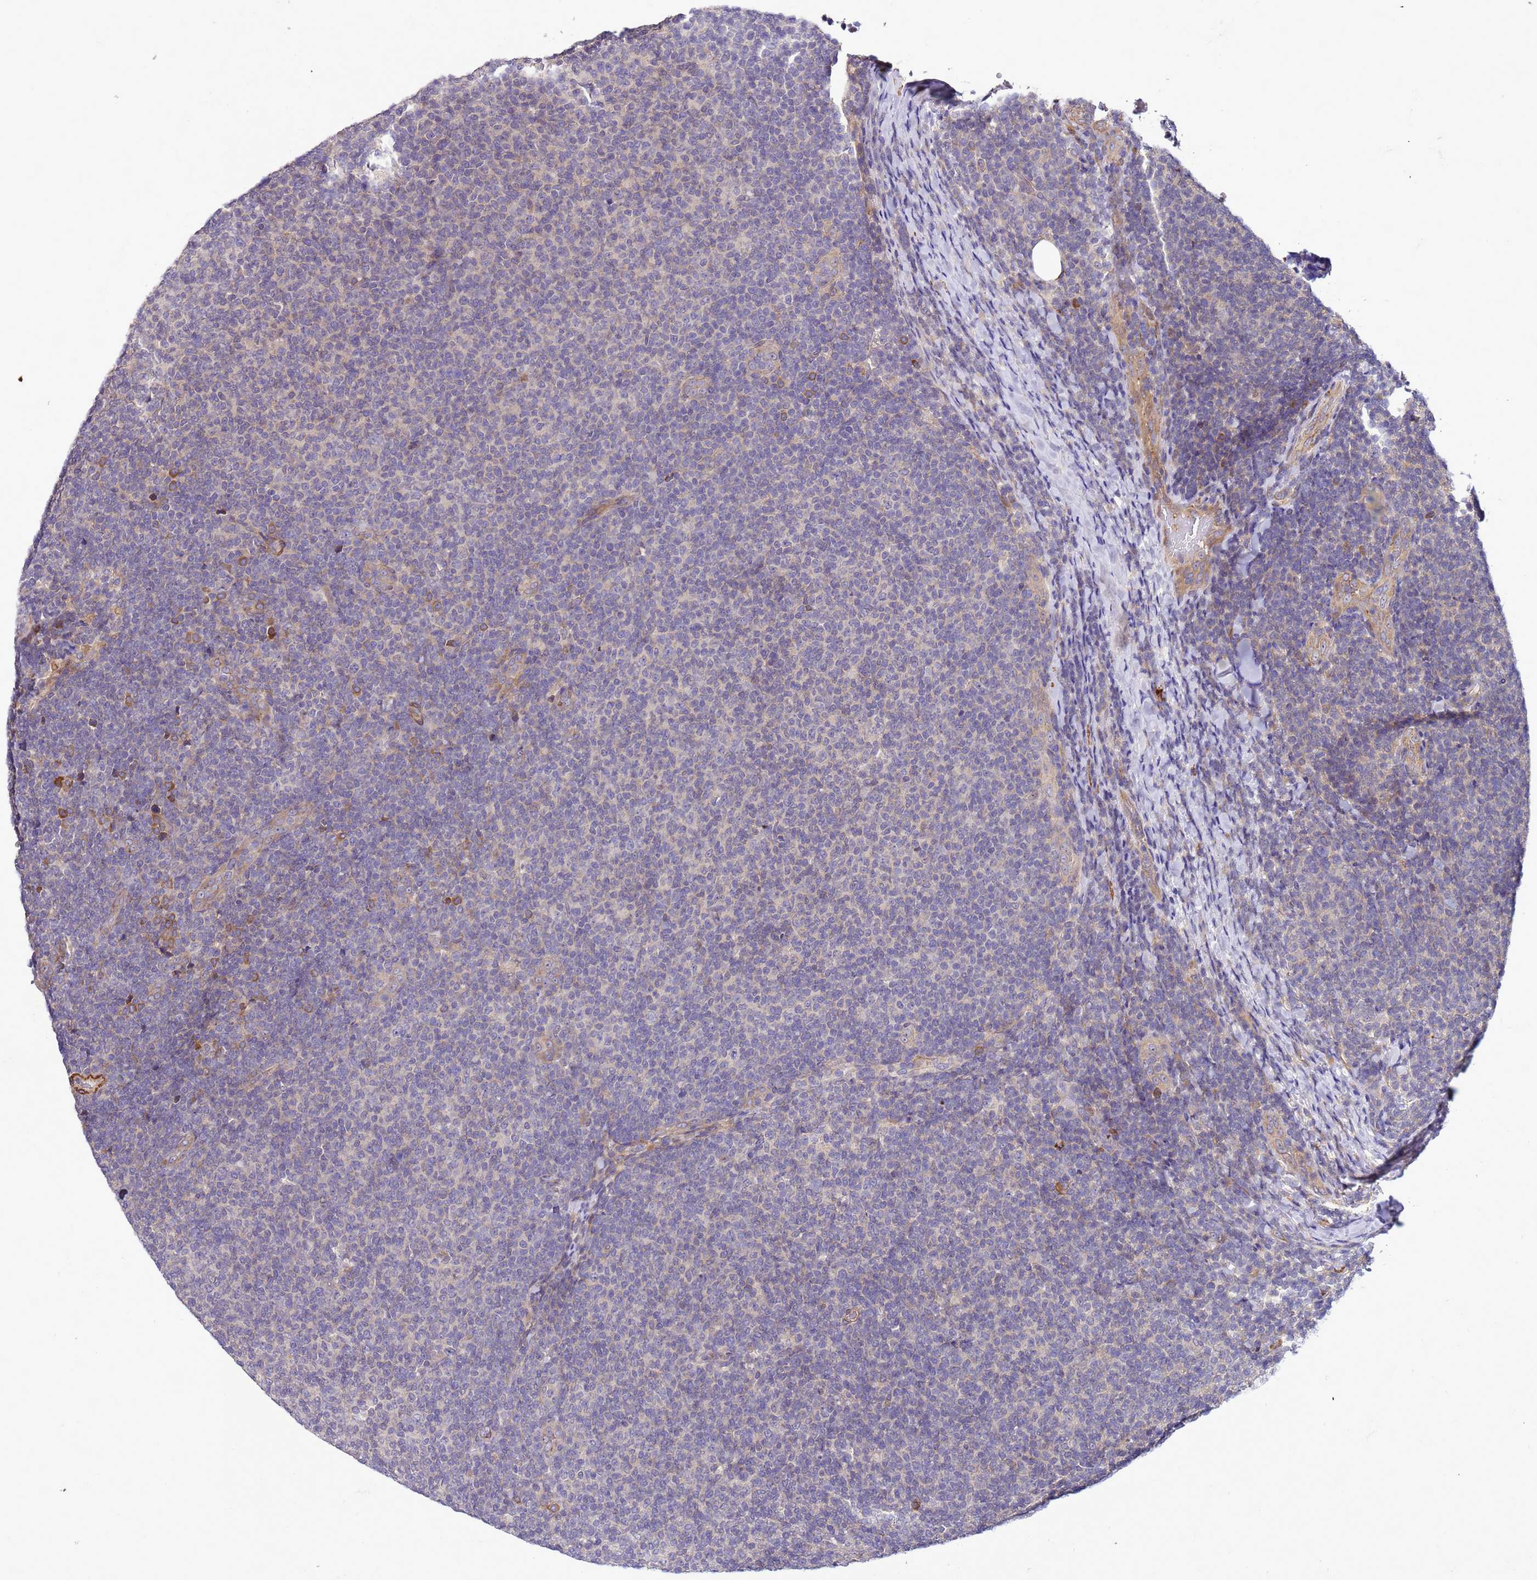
{"staining": {"intensity": "negative", "quantity": "none", "location": "none"}, "tissue": "lymphoma", "cell_type": "Tumor cells", "image_type": "cancer", "snomed": [{"axis": "morphology", "description": "Malignant lymphoma, non-Hodgkin's type, Low grade"}, {"axis": "topography", "description": "Lymph node"}], "caption": "Lymphoma was stained to show a protein in brown. There is no significant staining in tumor cells.", "gene": "GEN1", "patient": {"sex": "male", "age": 66}}